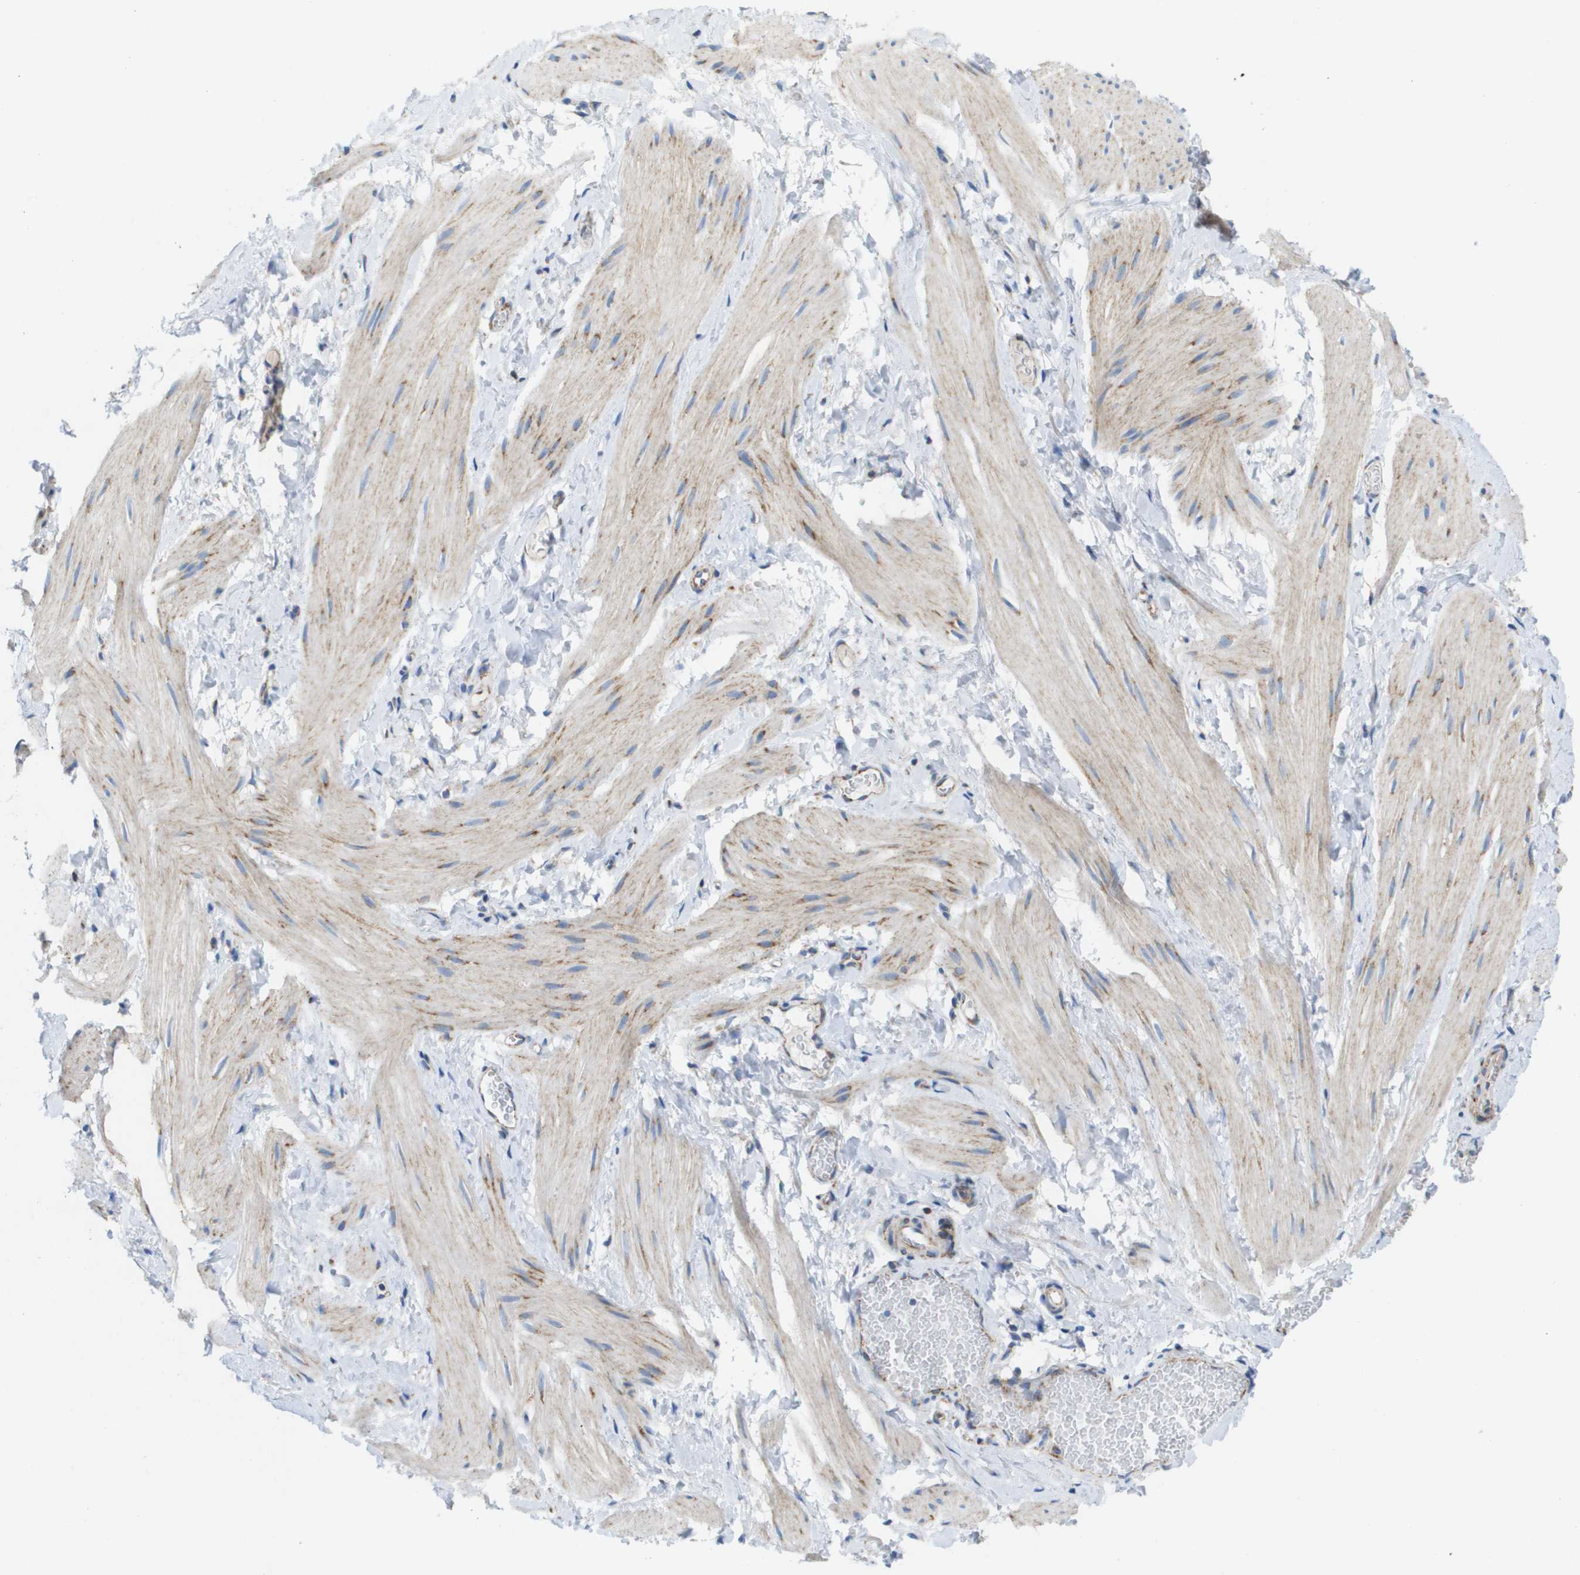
{"staining": {"intensity": "weak", "quantity": "<25%", "location": "cytoplasmic/membranous"}, "tissue": "smooth muscle", "cell_type": "Smooth muscle cells", "image_type": "normal", "snomed": [{"axis": "morphology", "description": "Normal tissue, NOS"}, {"axis": "topography", "description": "Smooth muscle"}], "caption": "Smooth muscle cells show no significant protein expression in benign smooth muscle. (DAB (3,3'-diaminobenzidine) immunohistochemistry visualized using brightfield microscopy, high magnification).", "gene": "FIS1", "patient": {"sex": "male", "age": 16}}